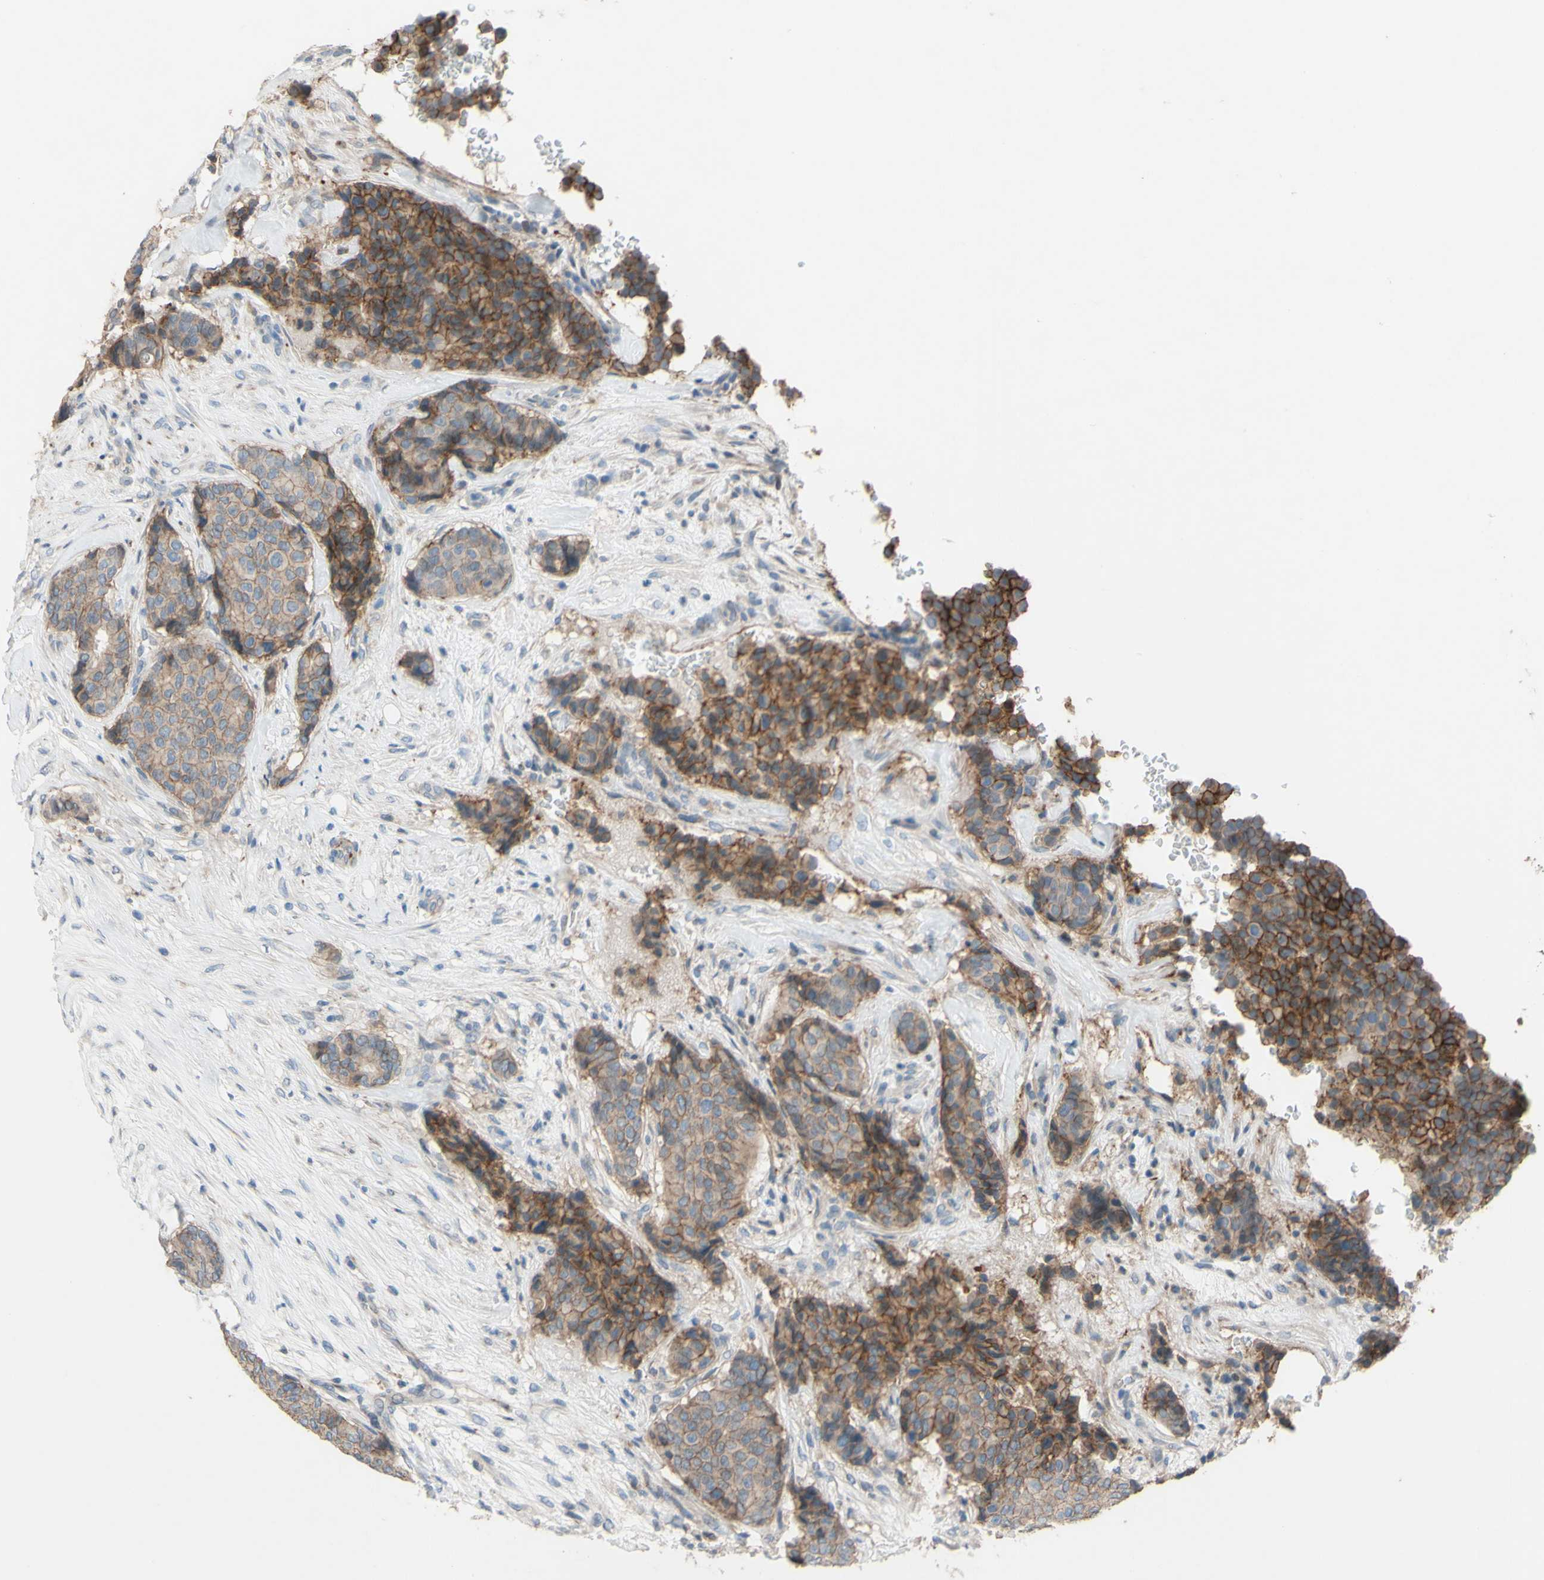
{"staining": {"intensity": "moderate", "quantity": ">75%", "location": "cytoplasmic/membranous"}, "tissue": "breast cancer", "cell_type": "Tumor cells", "image_type": "cancer", "snomed": [{"axis": "morphology", "description": "Duct carcinoma"}, {"axis": "topography", "description": "Breast"}], "caption": "Immunohistochemistry (IHC) photomicrograph of neoplastic tissue: human infiltrating ductal carcinoma (breast) stained using immunohistochemistry (IHC) reveals medium levels of moderate protein expression localized specifically in the cytoplasmic/membranous of tumor cells, appearing as a cytoplasmic/membranous brown color.", "gene": "CDCP1", "patient": {"sex": "female", "age": 75}}